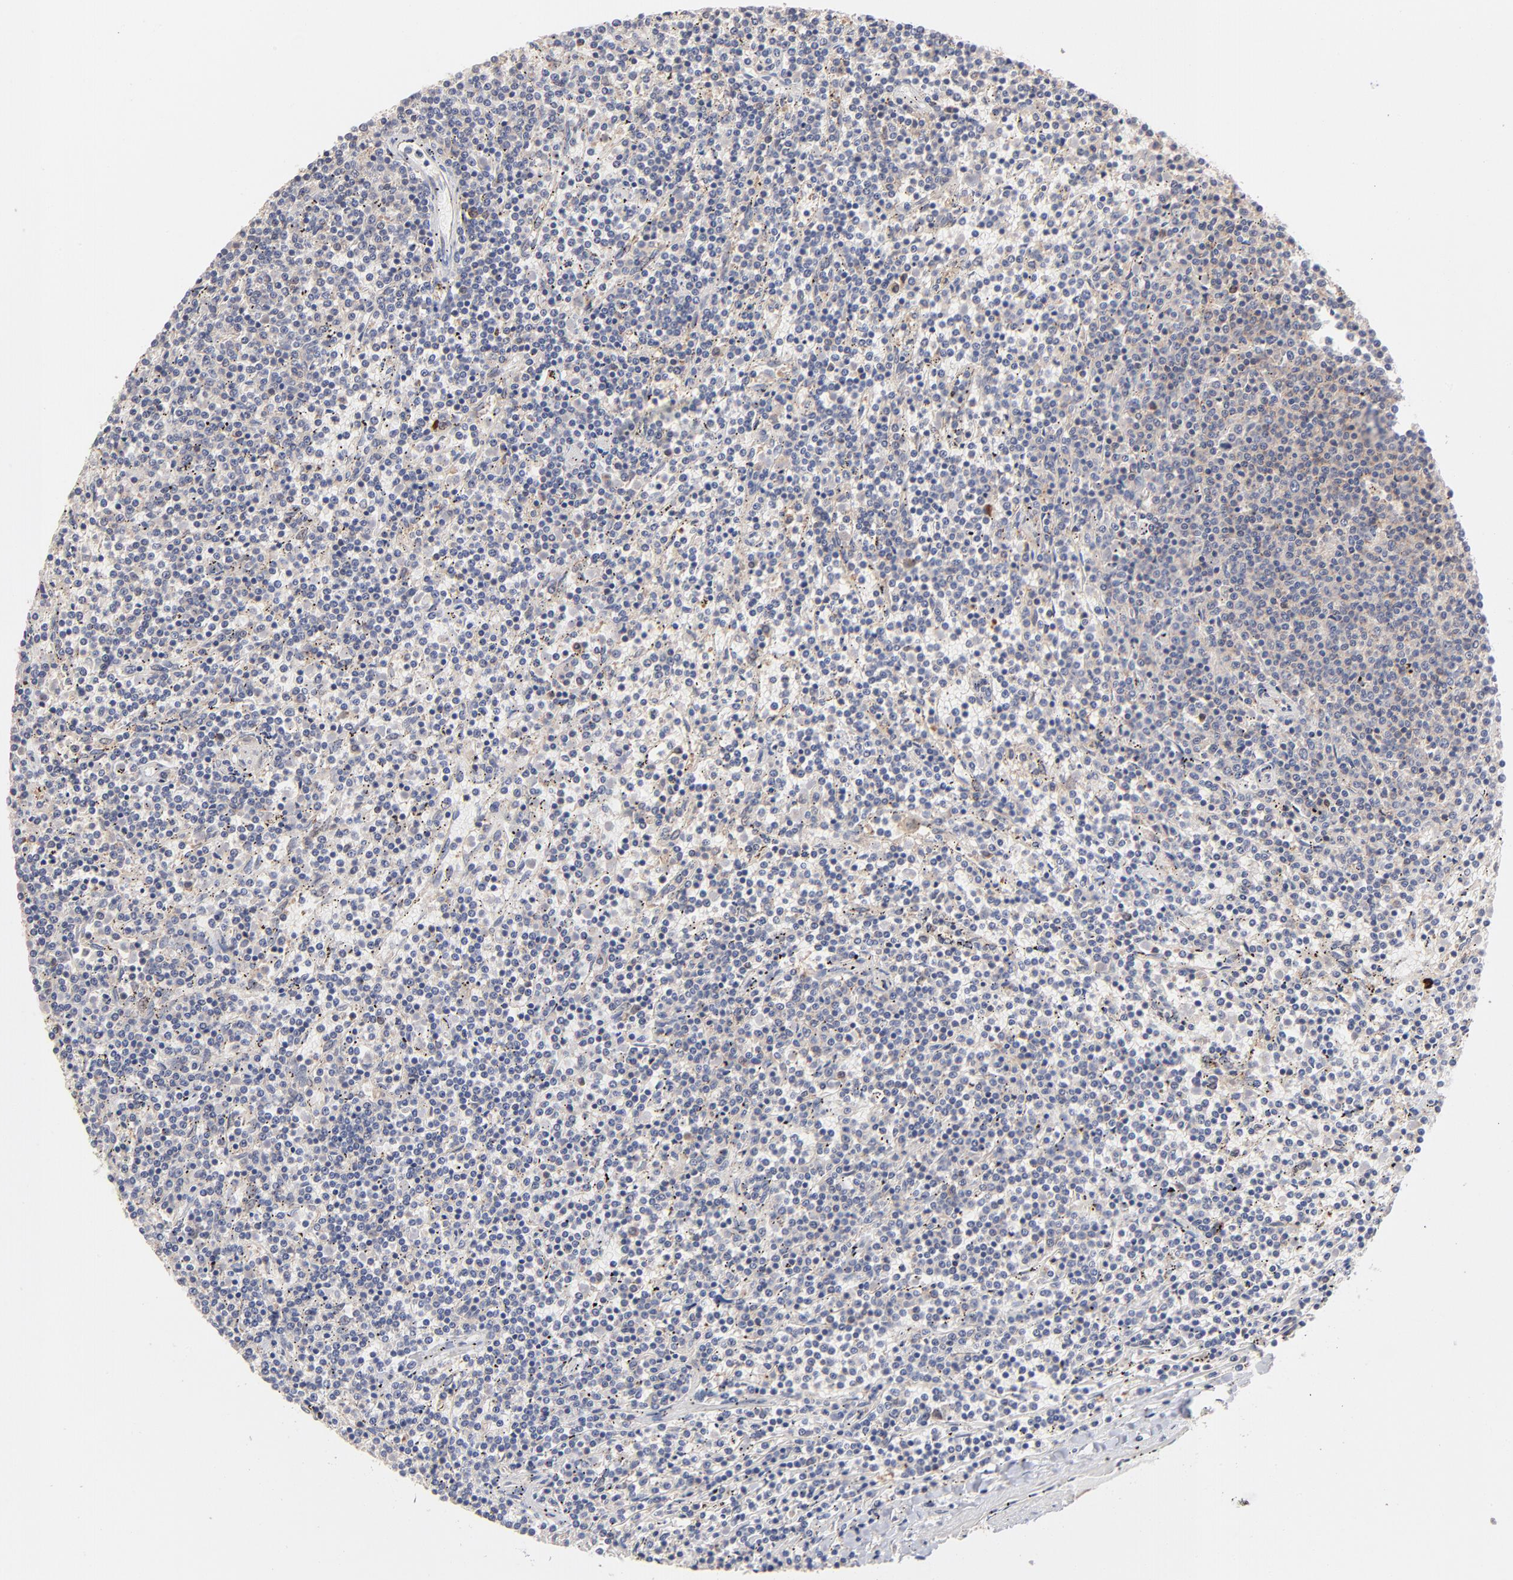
{"staining": {"intensity": "negative", "quantity": "none", "location": "none"}, "tissue": "lymphoma", "cell_type": "Tumor cells", "image_type": "cancer", "snomed": [{"axis": "morphology", "description": "Malignant lymphoma, non-Hodgkin's type, Low grade"}, {"axis": "topography", "description": "Spleen"}], "caption": "DAB immunohistochemical staining of human lymphoma shows no significant staining in tumor cells.", "gene": "IVNS1ABP", "patient": {"sex": "female", "age": 50}}